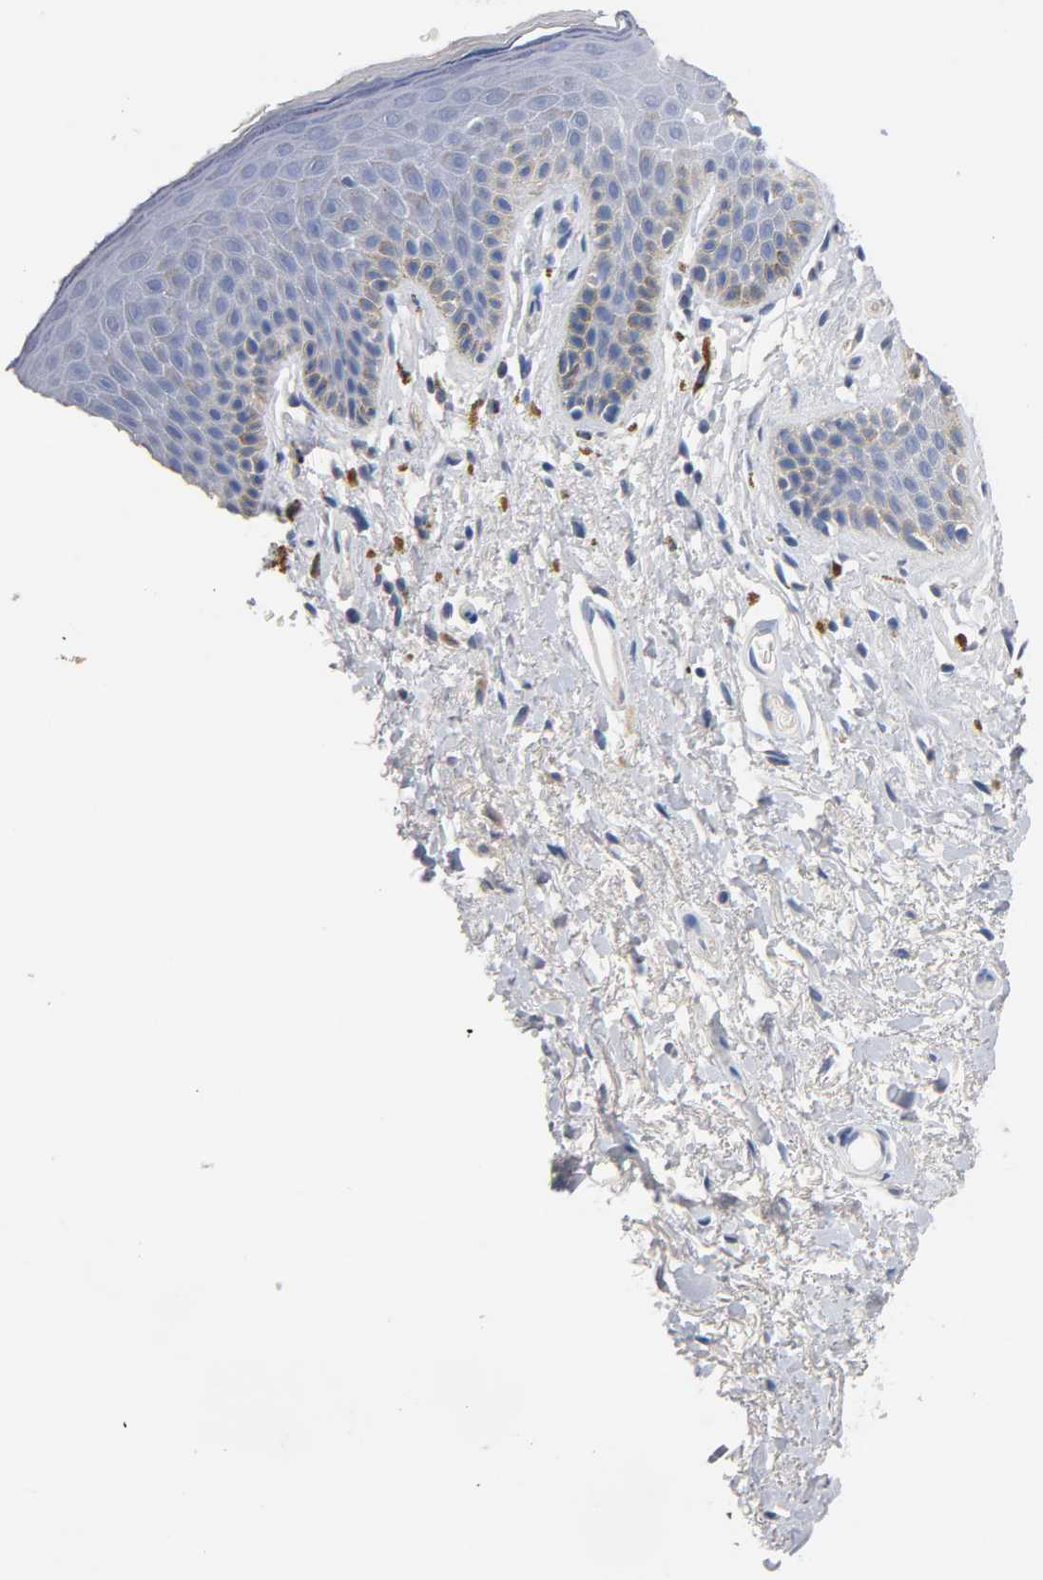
{"staining": {"intensity": "weak", "quantity": "<25%", "location": "cytoplasmic/membranous"}, "tissue": "skin", "cell_type": "Epidermal cells", "image_type": "normal", "snomed": [{"axis": "morphology", "description": "Normal tissue, NOS"}, {"axis": "topography", "description": "Anal"}], "caption": "A micrograph of skin stained for a protein shows no brown staining in epidermal cells.", "gene": "ZCCHC13", "patient": {"sex": "male", "age": 74}}